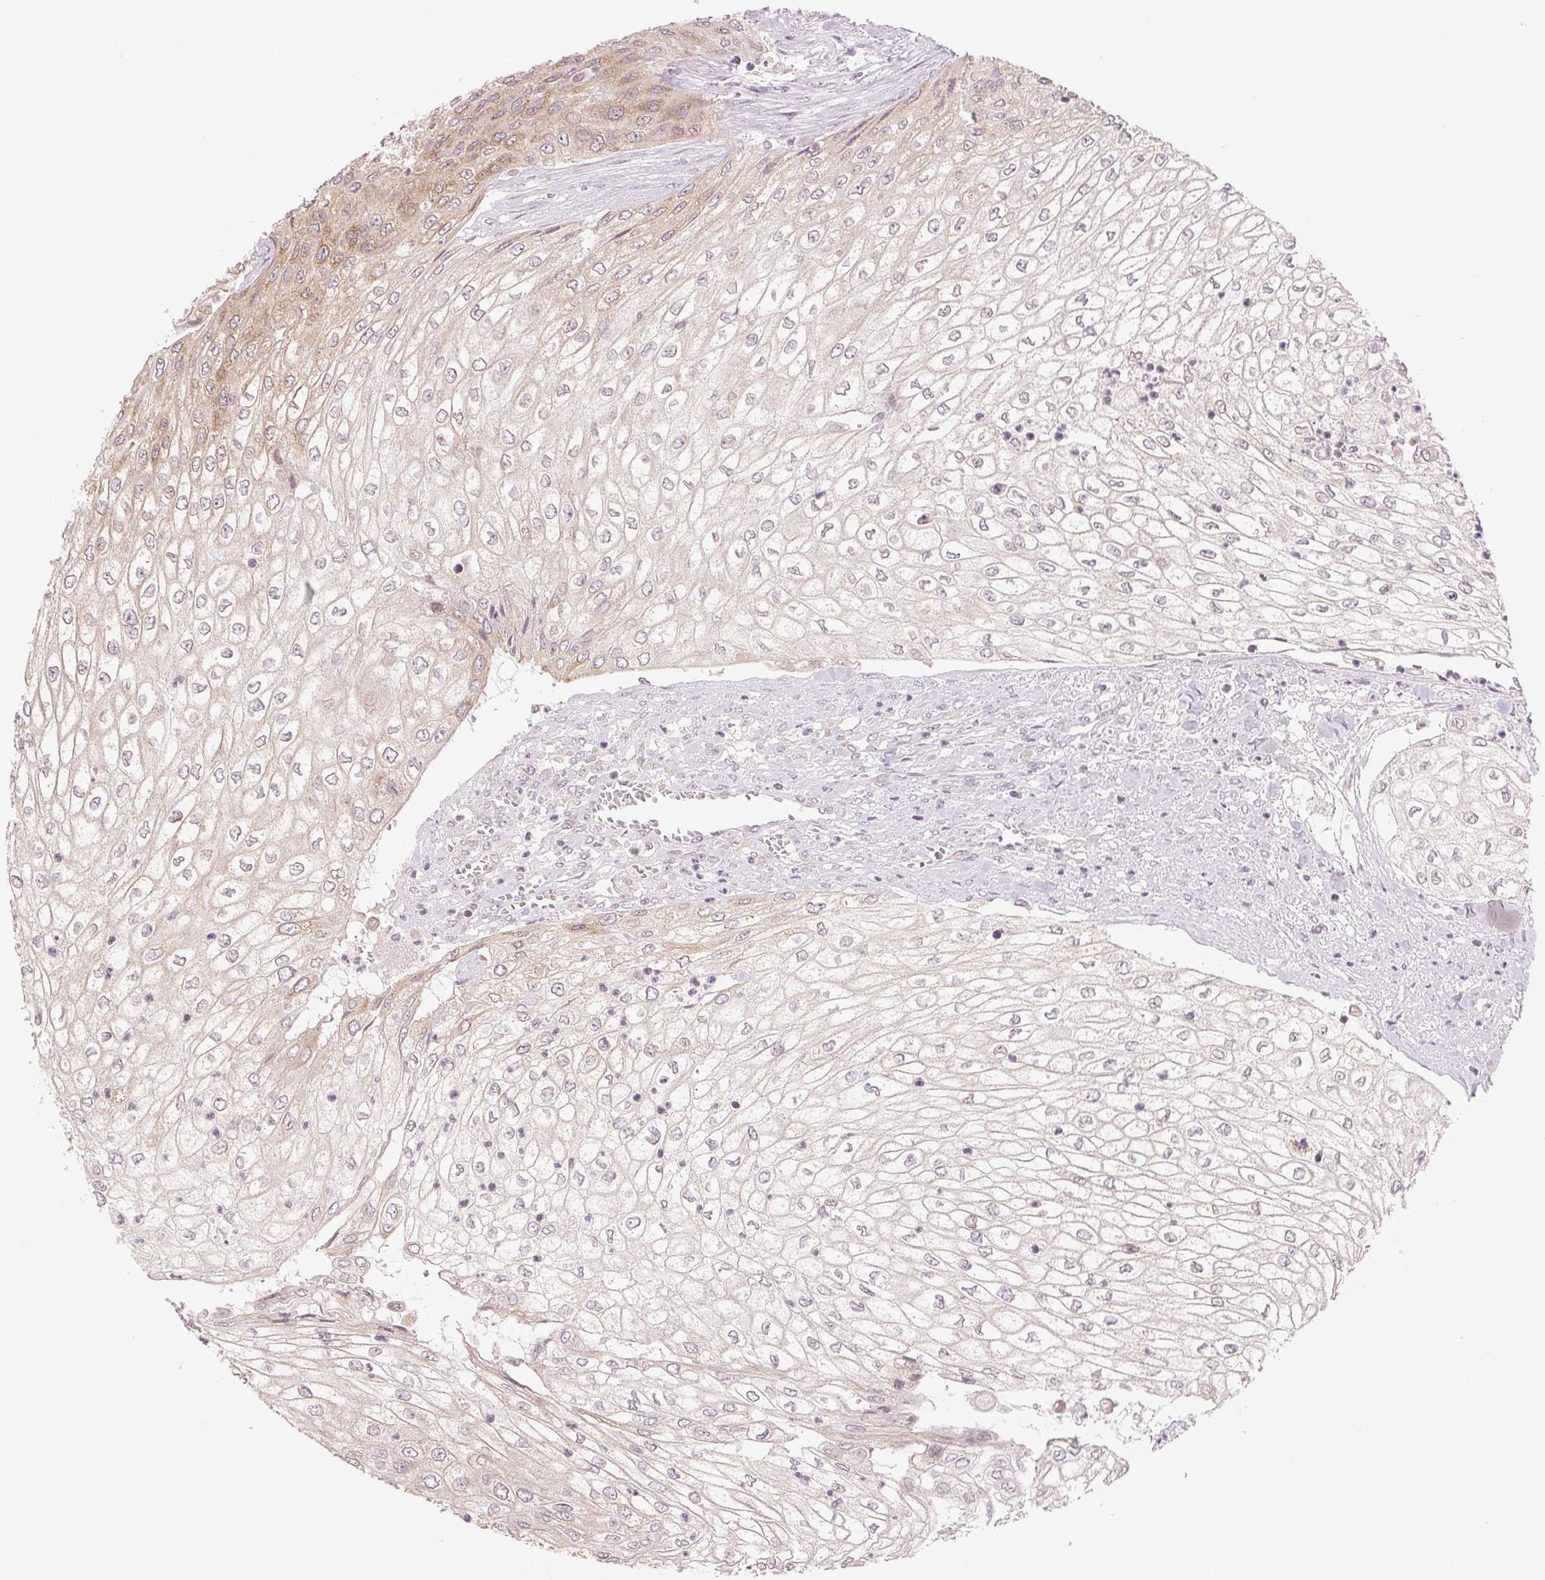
{"staining": {"intensity": "weak", "quantity": "25%-75%", "location": "cytoplasmic/membranous"}, "tissue": "urothelial cancer", "cell_type": "Tumor cells", "image_type": "cancer", "snomed": [{"axis": "morphology", "description": "Urothelial carcinoma, High grade"}, {"axis": "topography", "description": "Urinary bladder"}], "caption": "Protein expression analysis of human urothelial cancer reveals weak cytoplasmic/membranous staining in about 25%-75% of tumor cells.", "gene": "TECR", "patient": {"sex": "male", "age": 62}}